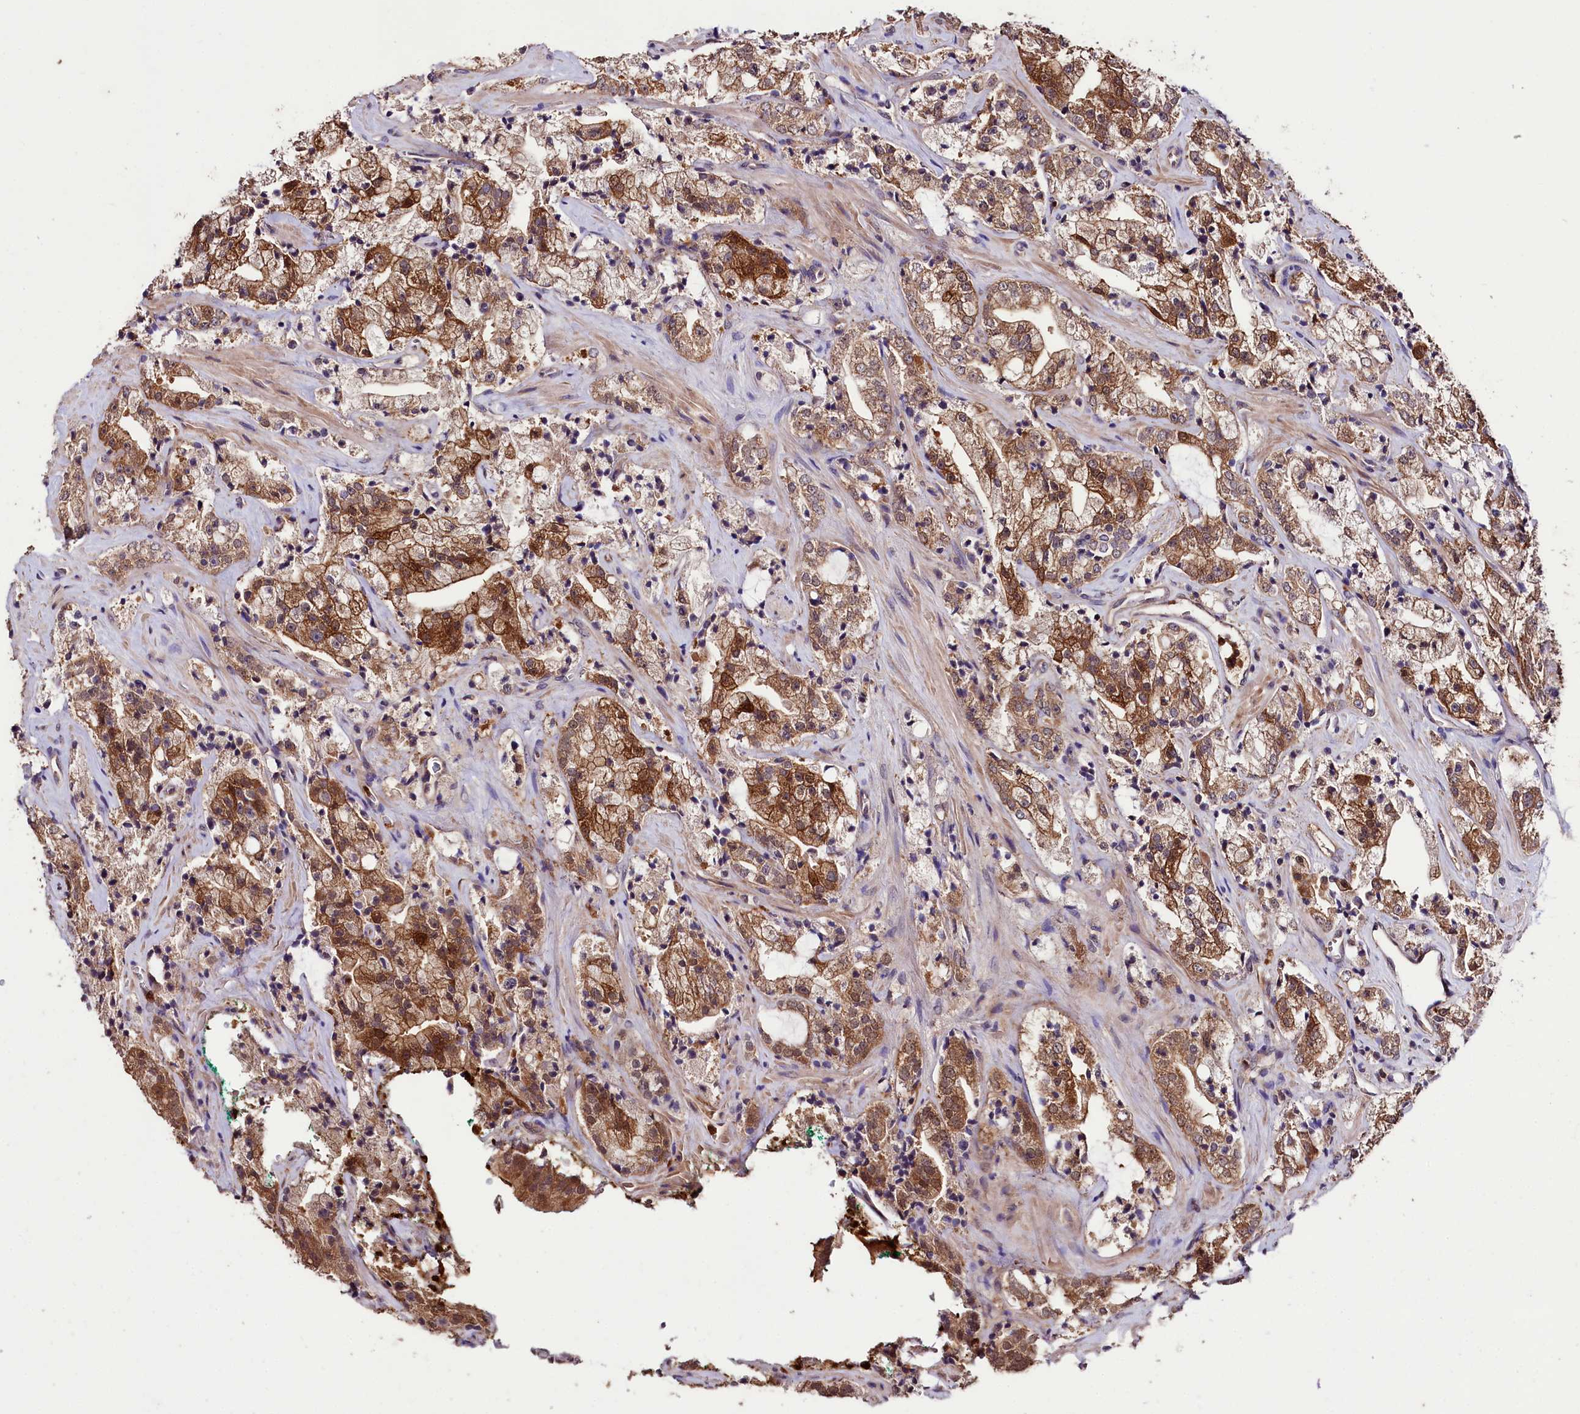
{"staining": {"intensity": "moderate", "quantity": ">75%", "location": "cytoplasmic/membranous"}, "tissue": "prostate cancer", "cell_type": "Tumor cells", "image_type": "cancer", "snomed": [{"axis": "morphology", "description": "Adenocarcinoma, High grade"}, {"axis": "topography", "description": "Prostate"}], "caption": "Moderate cytoplasmic/membranous protein positivity is seen in approximately >75% of tumor cells in prostate cancer (adenocarcinoma (high-grade)). The staining is performed using DAB (3,3'-diaminobenzidine) brown chromogen to label protein expression. The nuclei are counter-stained blue using hematoxylin.", "gene": "KLRB1", "patient": {"sex": "male", "age": 64}}